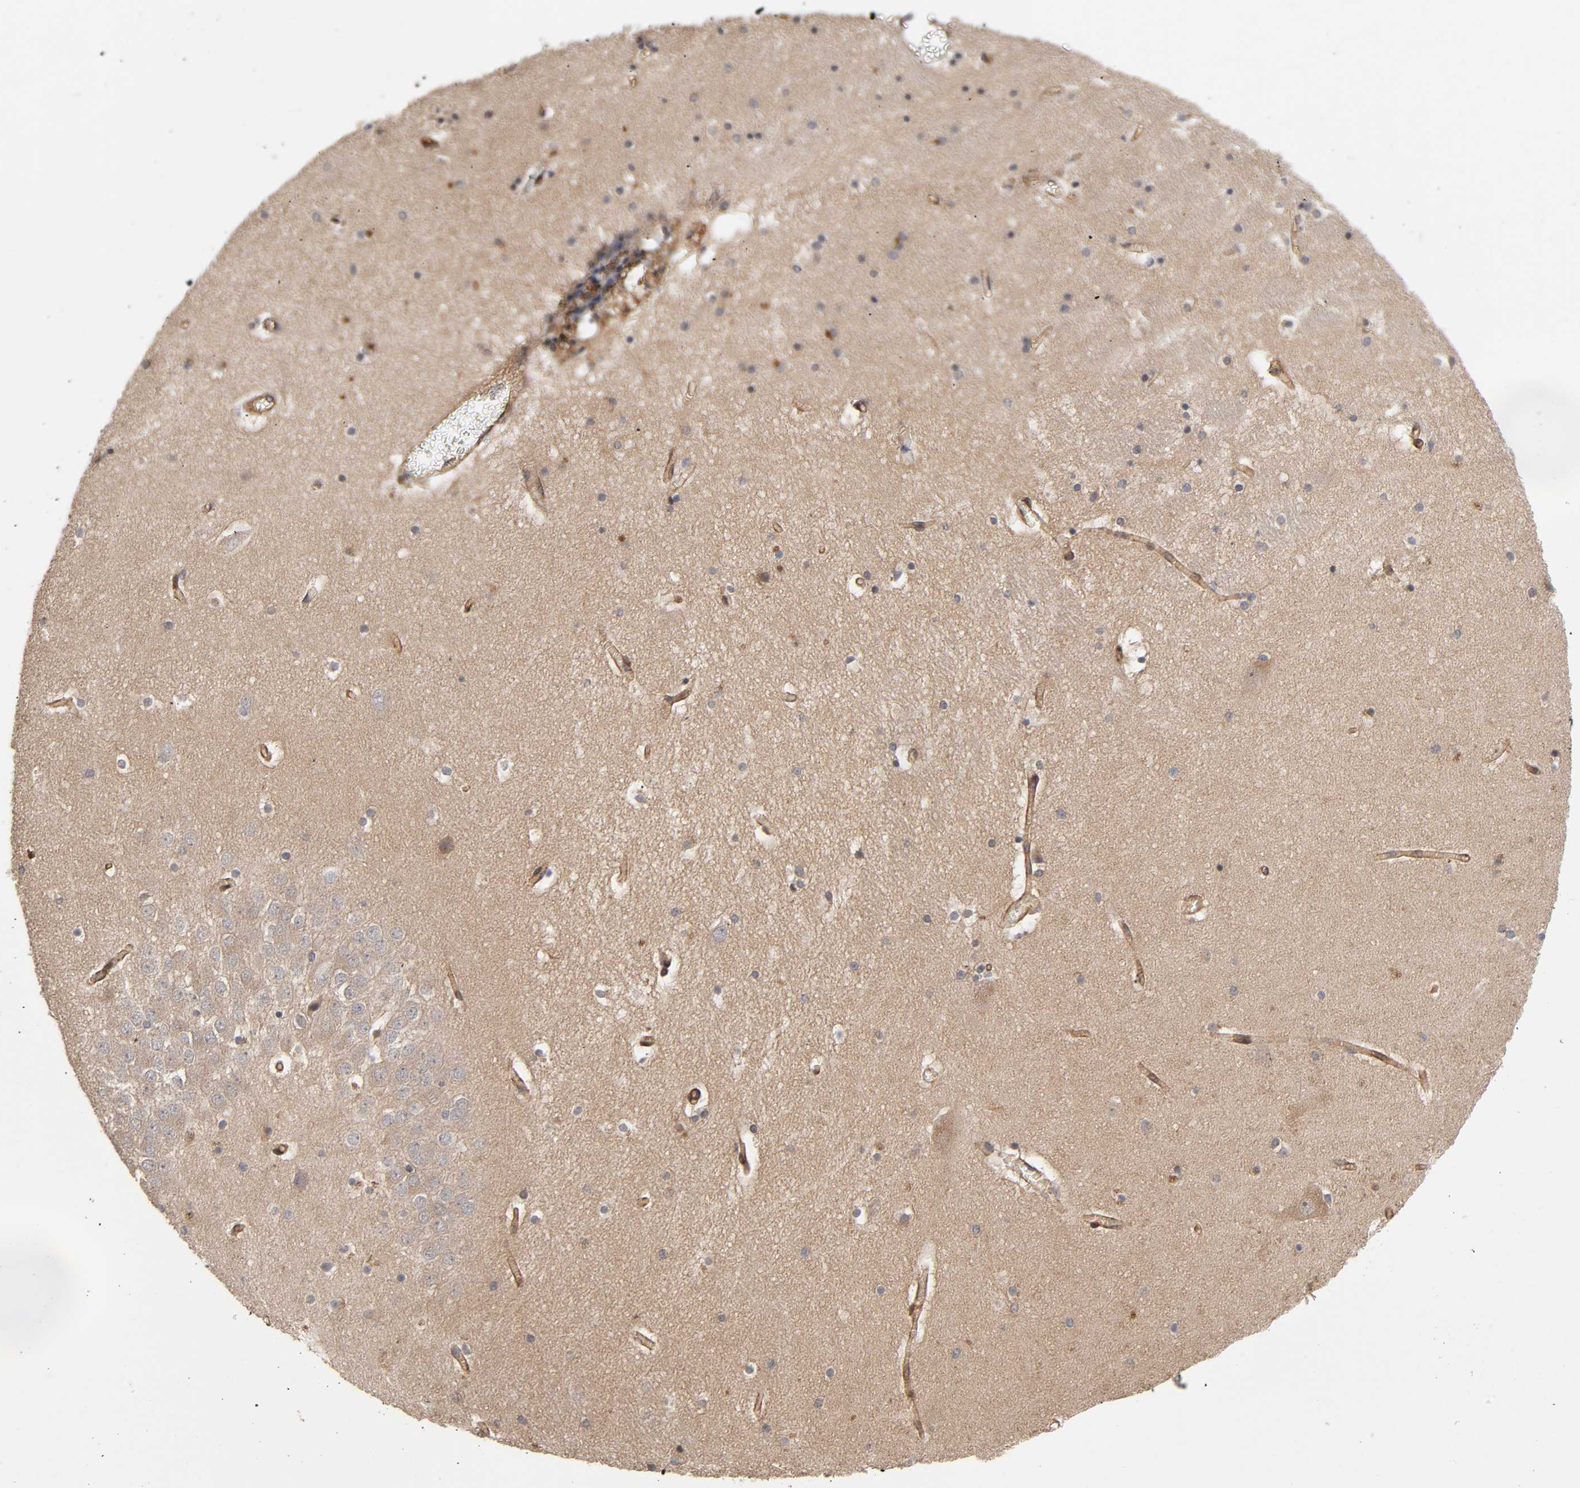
{"staining": {"intensity": "weak", "quantity": "25%-75%", "location": "cytoplasmic/membranous"}, "tissue": "hippocampus", "cell_type": "Glial cells", "image_type": "normal", "snomed": [{"axis": "morphology", "description": "Normal tissue, NOS"}, {"axis": "topography", "description": "Hippocampus"}], "caption": "Glial cells demonstrate weak cytoplasmic/membranous staining in about 25%-75% of cells in normal hippocampus. The staining was performed using DAB (3,3'-diaminobenzidine), with brown indicating positive protein expression. Nuclei are stained blue with hematoxylin.", "gene": "LAMTOR2", "patient": {"sex": "male", "age": 45}}